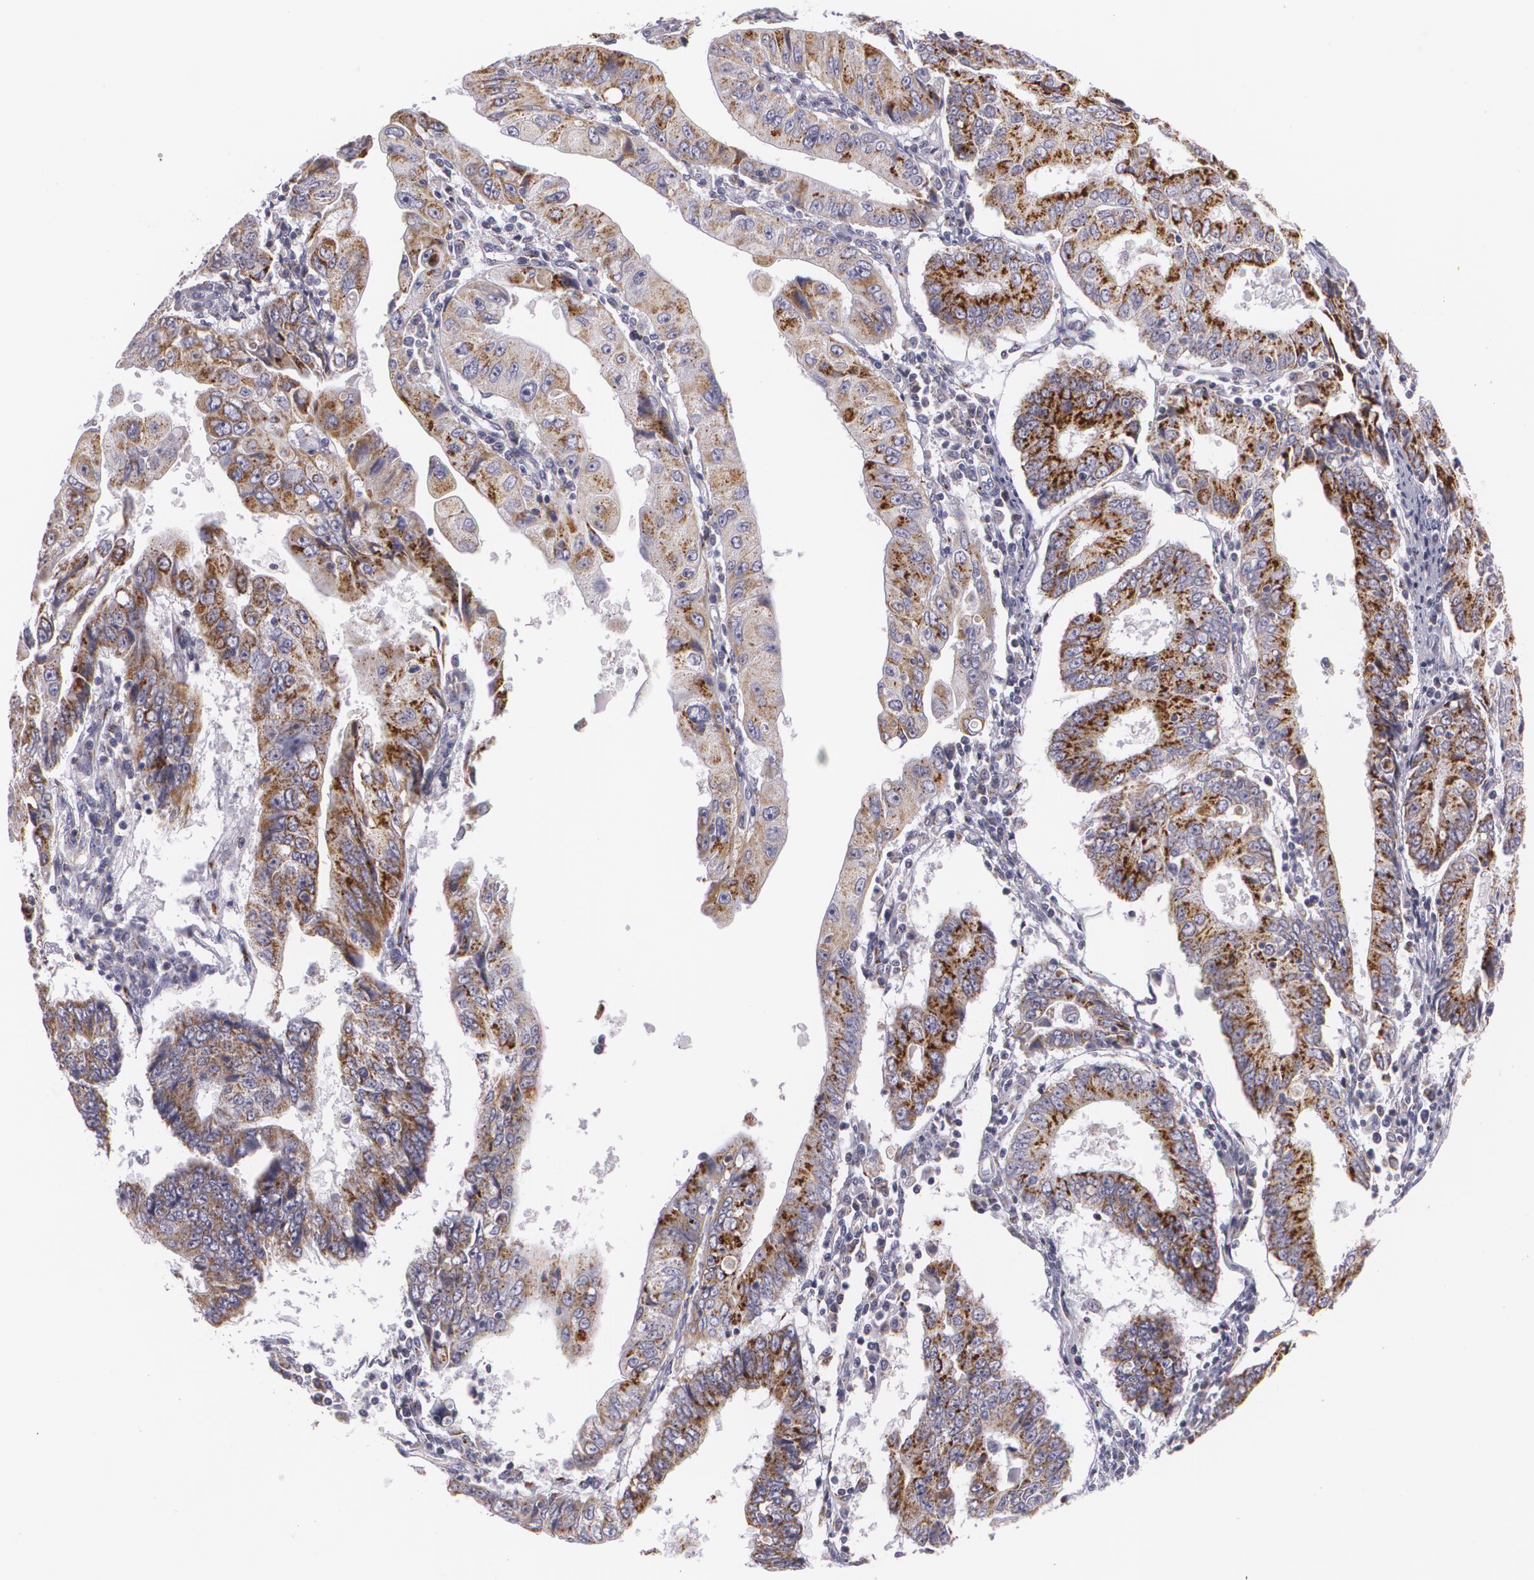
{"staining": {"intensity": "strong", "quantity": ">75%", "location": "cytoplasmic/membranous"}, "tissue": "endometrial cancer", "cell_type": "Tumor cells", "image_type": "cancer", "snomed": [{"axis": "morphology", "description": "Adenocarcinoma, NOS"}, {"axis": "topography", "description": "Endometrium"}], "caption": "A brown stain labels strong cytoplasmic/membranous expression of a protein in human endometrial cancer (adenocarcinoma) tumor cells. The protein of interest is stained brown, and the nuclei are stained in blue (DAB (3,3'-diaminobenzidine) IHC with brightfield microscopy, high magnification).", "gene": "CILK1", "patient": {"sex": "female", "age": 75}}